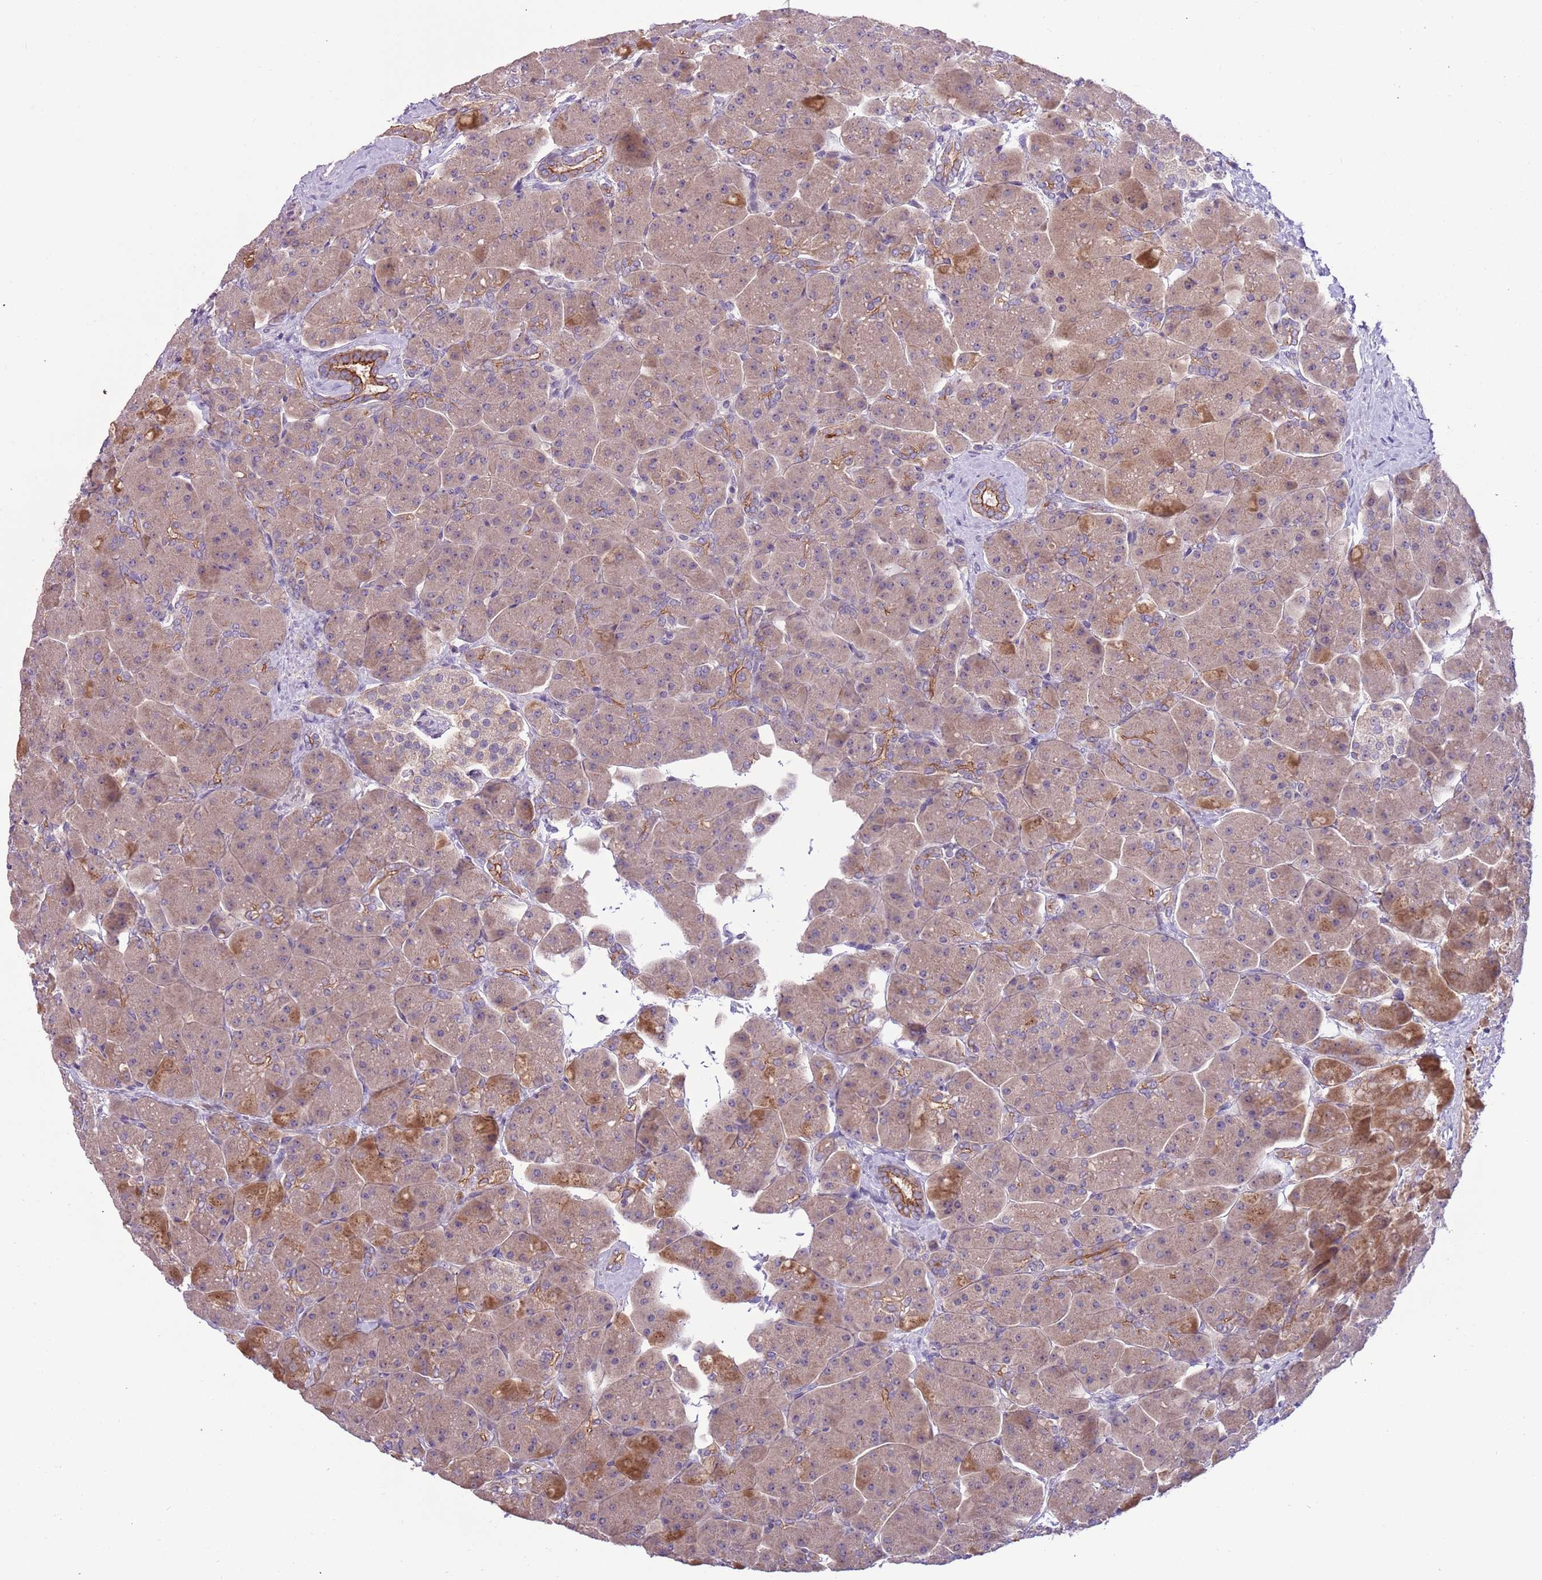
{"staining": {"intensity": "moderate", "quantity": ">75%", "location": "cytoplasmic/membranous"}, "tissue": "pancreas", "cell_type": "Exocrine glandular cells", "image_type": "normal", "snomed": [{"axis": "morphology", "description": "Normal tissue, NOS"}, {"axis": "topography", "description": "Pancreas"}], "caption": "High-magnification brightfield microscopy of normal pancreas stained with DAB (brown) and counterstained with hematoxylin (blue). exocrine glandular cells exhibit moderate cytoplasmic/membranous expression is identified in about>75% of cells. (brown staining indicates protein expression, while blue staining denotes nuclei).", "gene": "SHROOM3", "patient": {"sex": "male", "age": 66}}